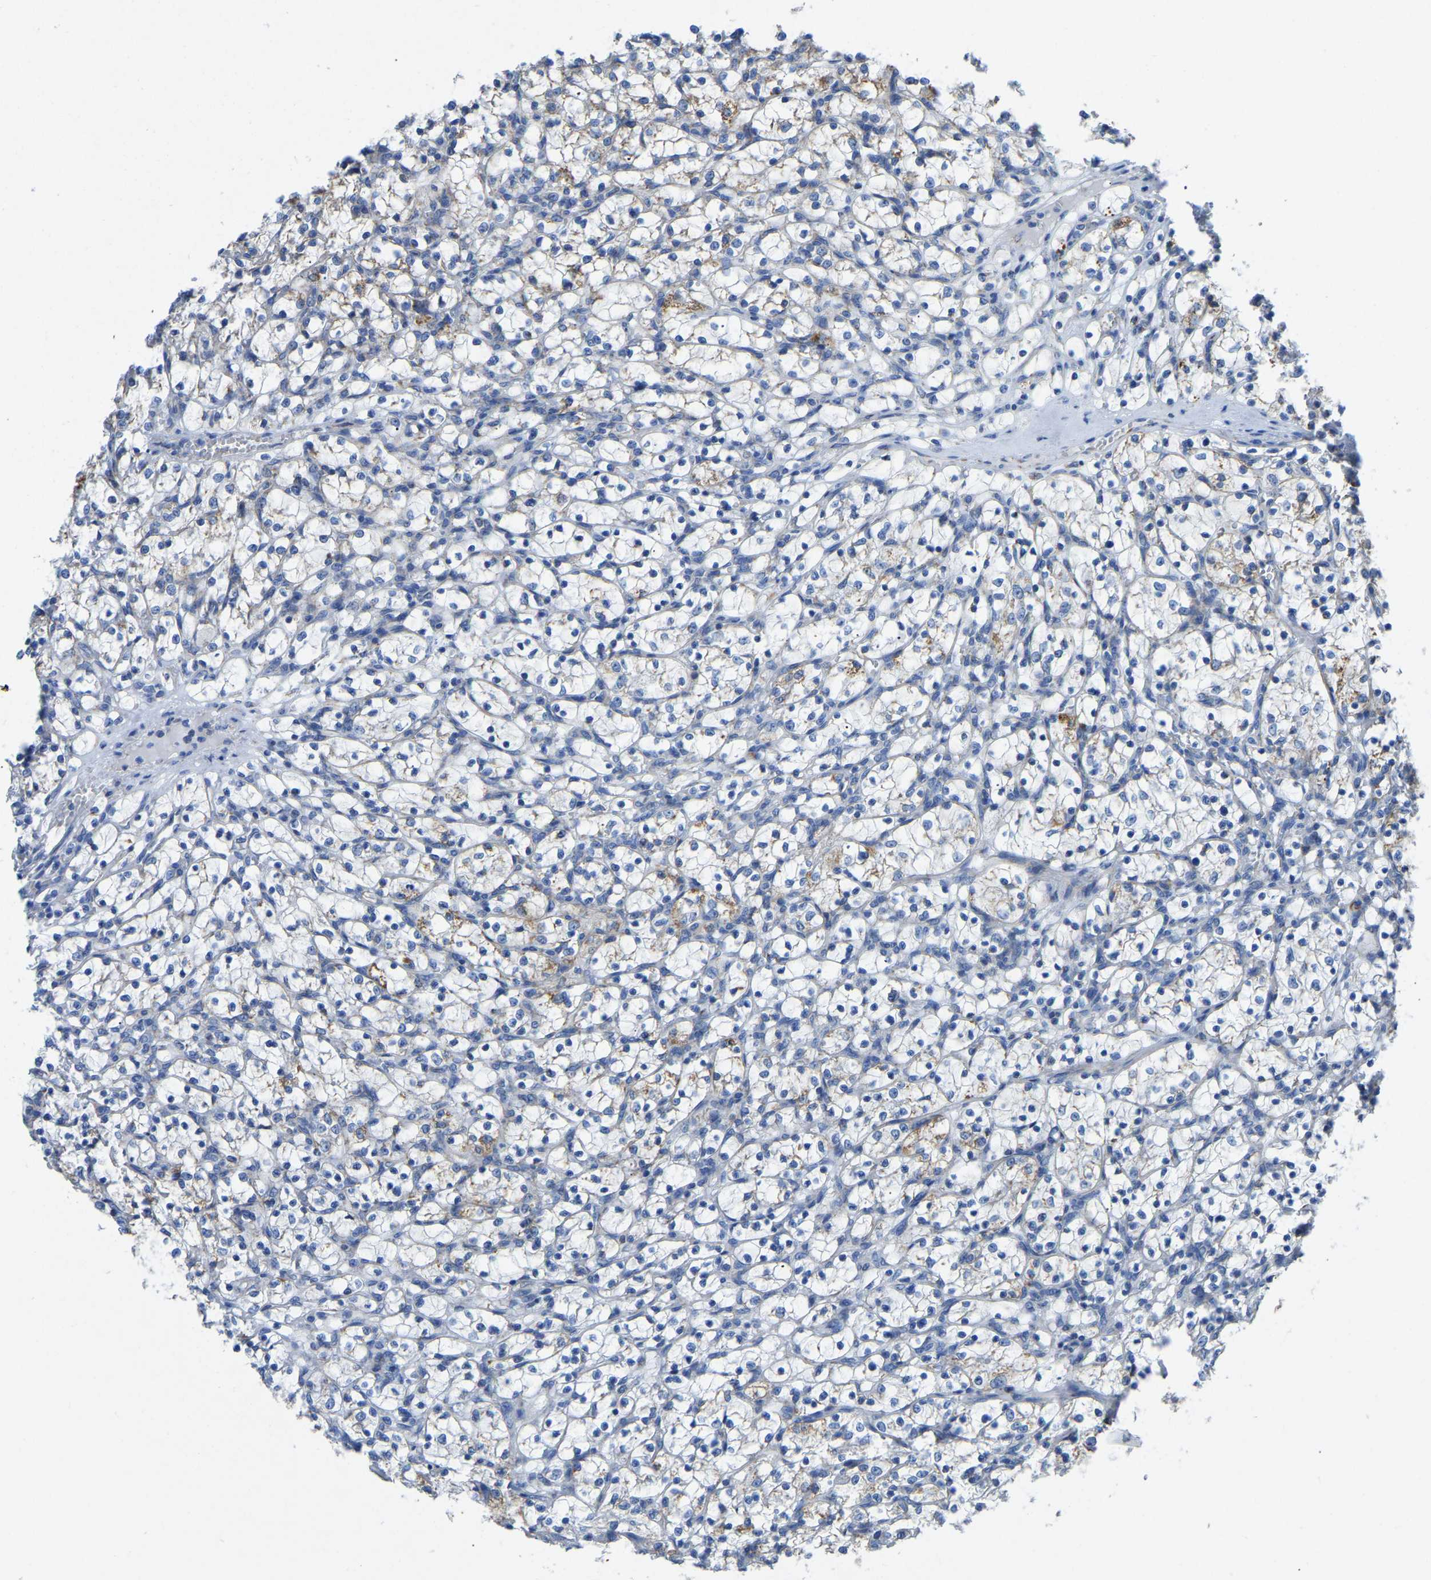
{"staining": {"intensity": "moderate", "quantity": "<25%", "location": "cytoplasmic/membranous"}, "tissue": "renal cancer", "cell_type": "Tumor cells", "image_type": "cancer", "snomed": [{"axis": "morphology", "description": "Adenocarcinoma, NOS"}, {"axis": "topography", "description": "Kidney"}], "caption": "Immunohistochemistry of human adenocarcinoma (renal) exhibits low levels of moderate cytoplasmic/membranous positivity in approximately <25% of tumor cells.", "gene": "ETFA", "patient": {"sex": "female", "age": 69}}